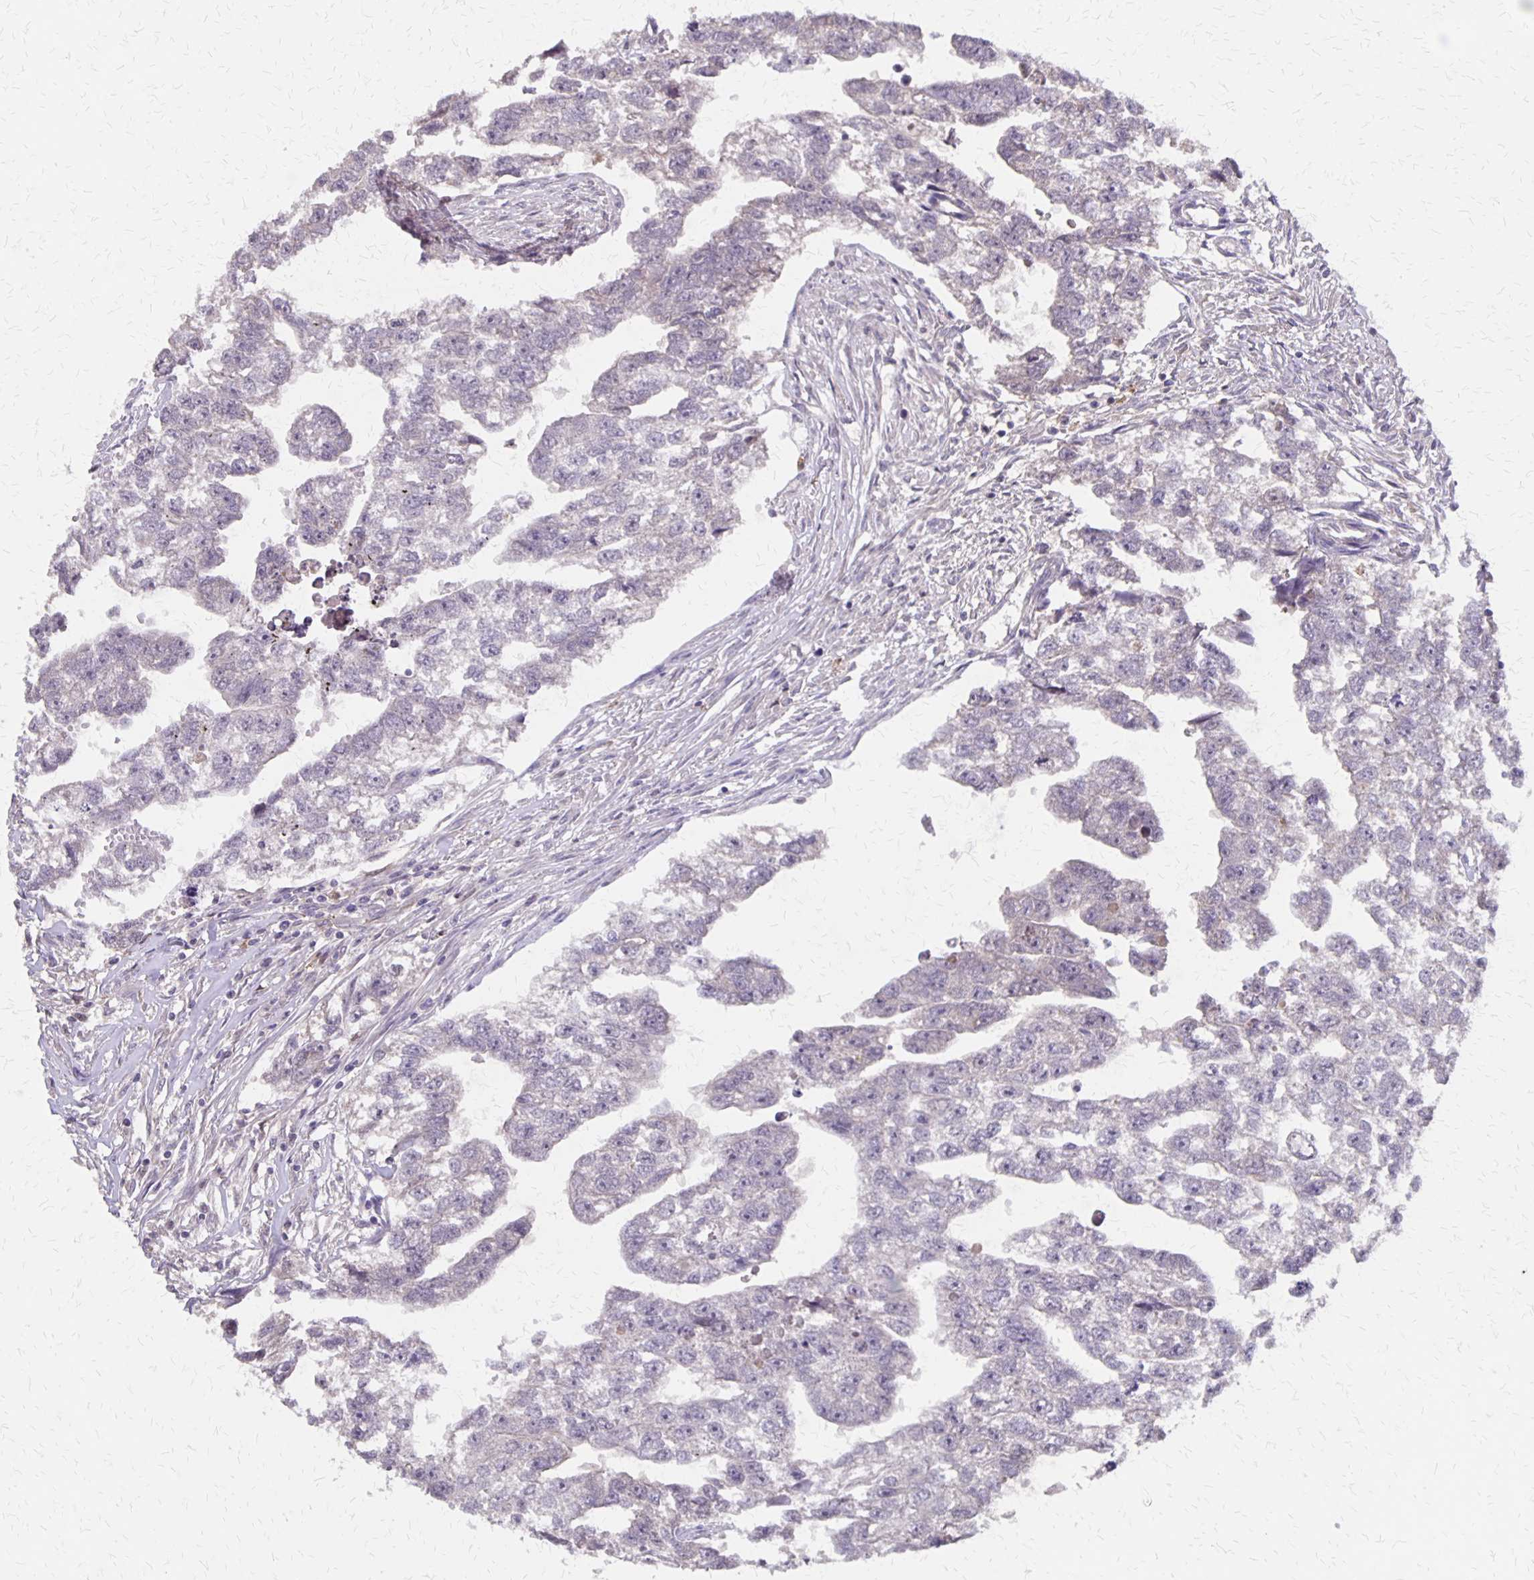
{"staining": {"intensity": "negative", "quantity": "none", "location": "none"}, "tissue": "testis cancer", "cell_type": "Tumor cells", "image_type": "cancer", "snomed": [{"axis": "morphology", "description": "Carcinoma, Embryonal, NOS"}, {"axis": "morphology", "description": "Teratoma, malignant, NOS"}, {"axis": "topography", "description": "Testis"}], "caption": "Histopathology image shows no protein expression in tumor cells of testis teratoma (malignant) tissue.", "gene": "NOG", "patient": {"sex": "male", "age": 44}}